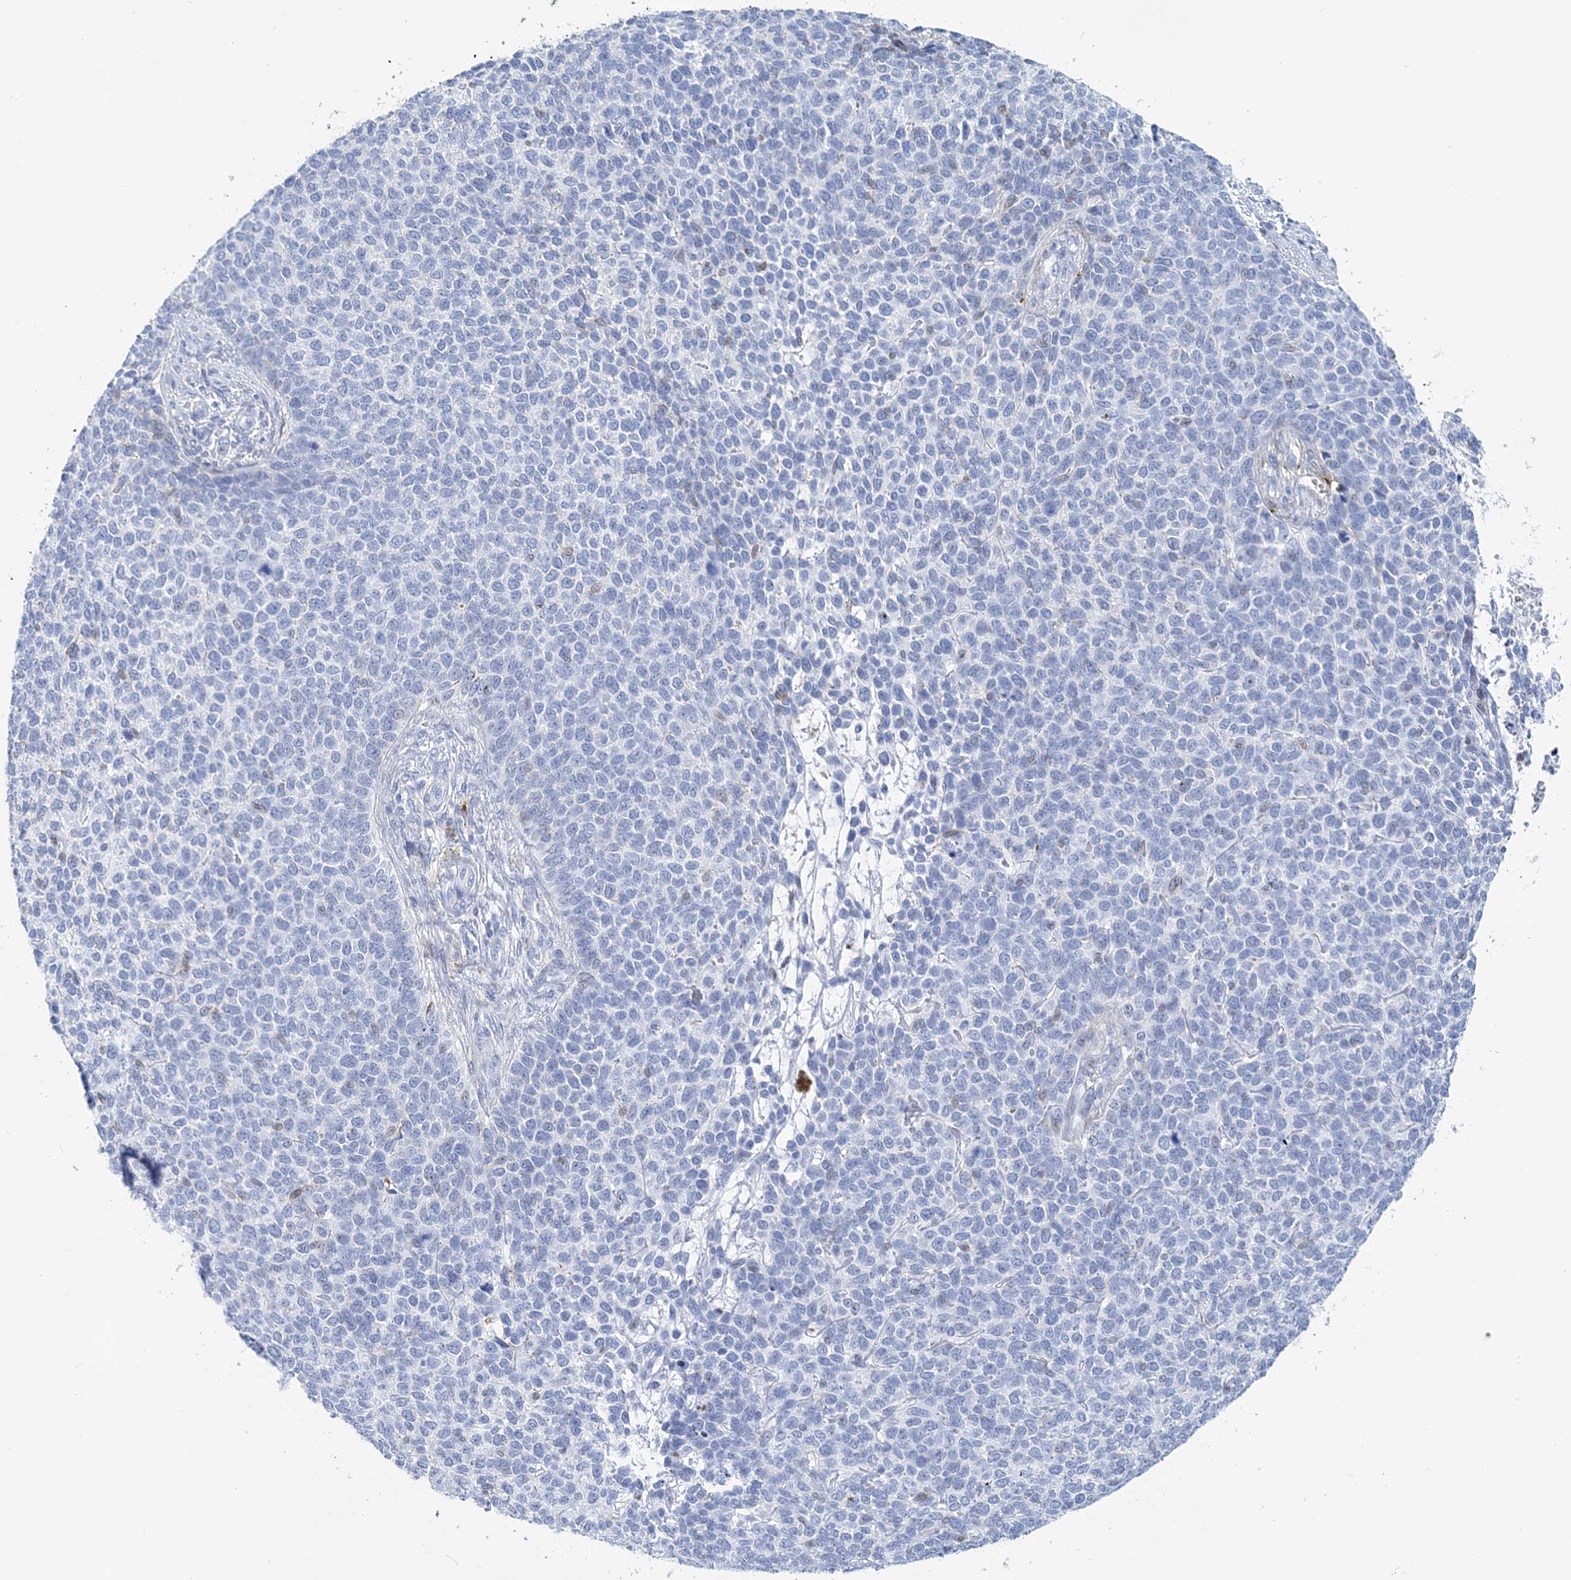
{"staining": {"intensity": "negative", "quantity": "none", "location": "none"}, "tissue": "skin cancer", "cell_type": "Tumor cells", "image_type": "cancer", "snomed": [{"axis": "morphology", "description": "Basal cell carcinoma"}, {"axis": "topography", "description": "Skin"}], "caption": "Immunohistochemistry (IHC) of human skin cancer (basal cell carcinoma) reveals no staining in tumor cells. (DAB immunohistochemistry (IHC), high magnification).", "gene": "NKX6-1", "patient": {"sex": "female", "age": 84}}